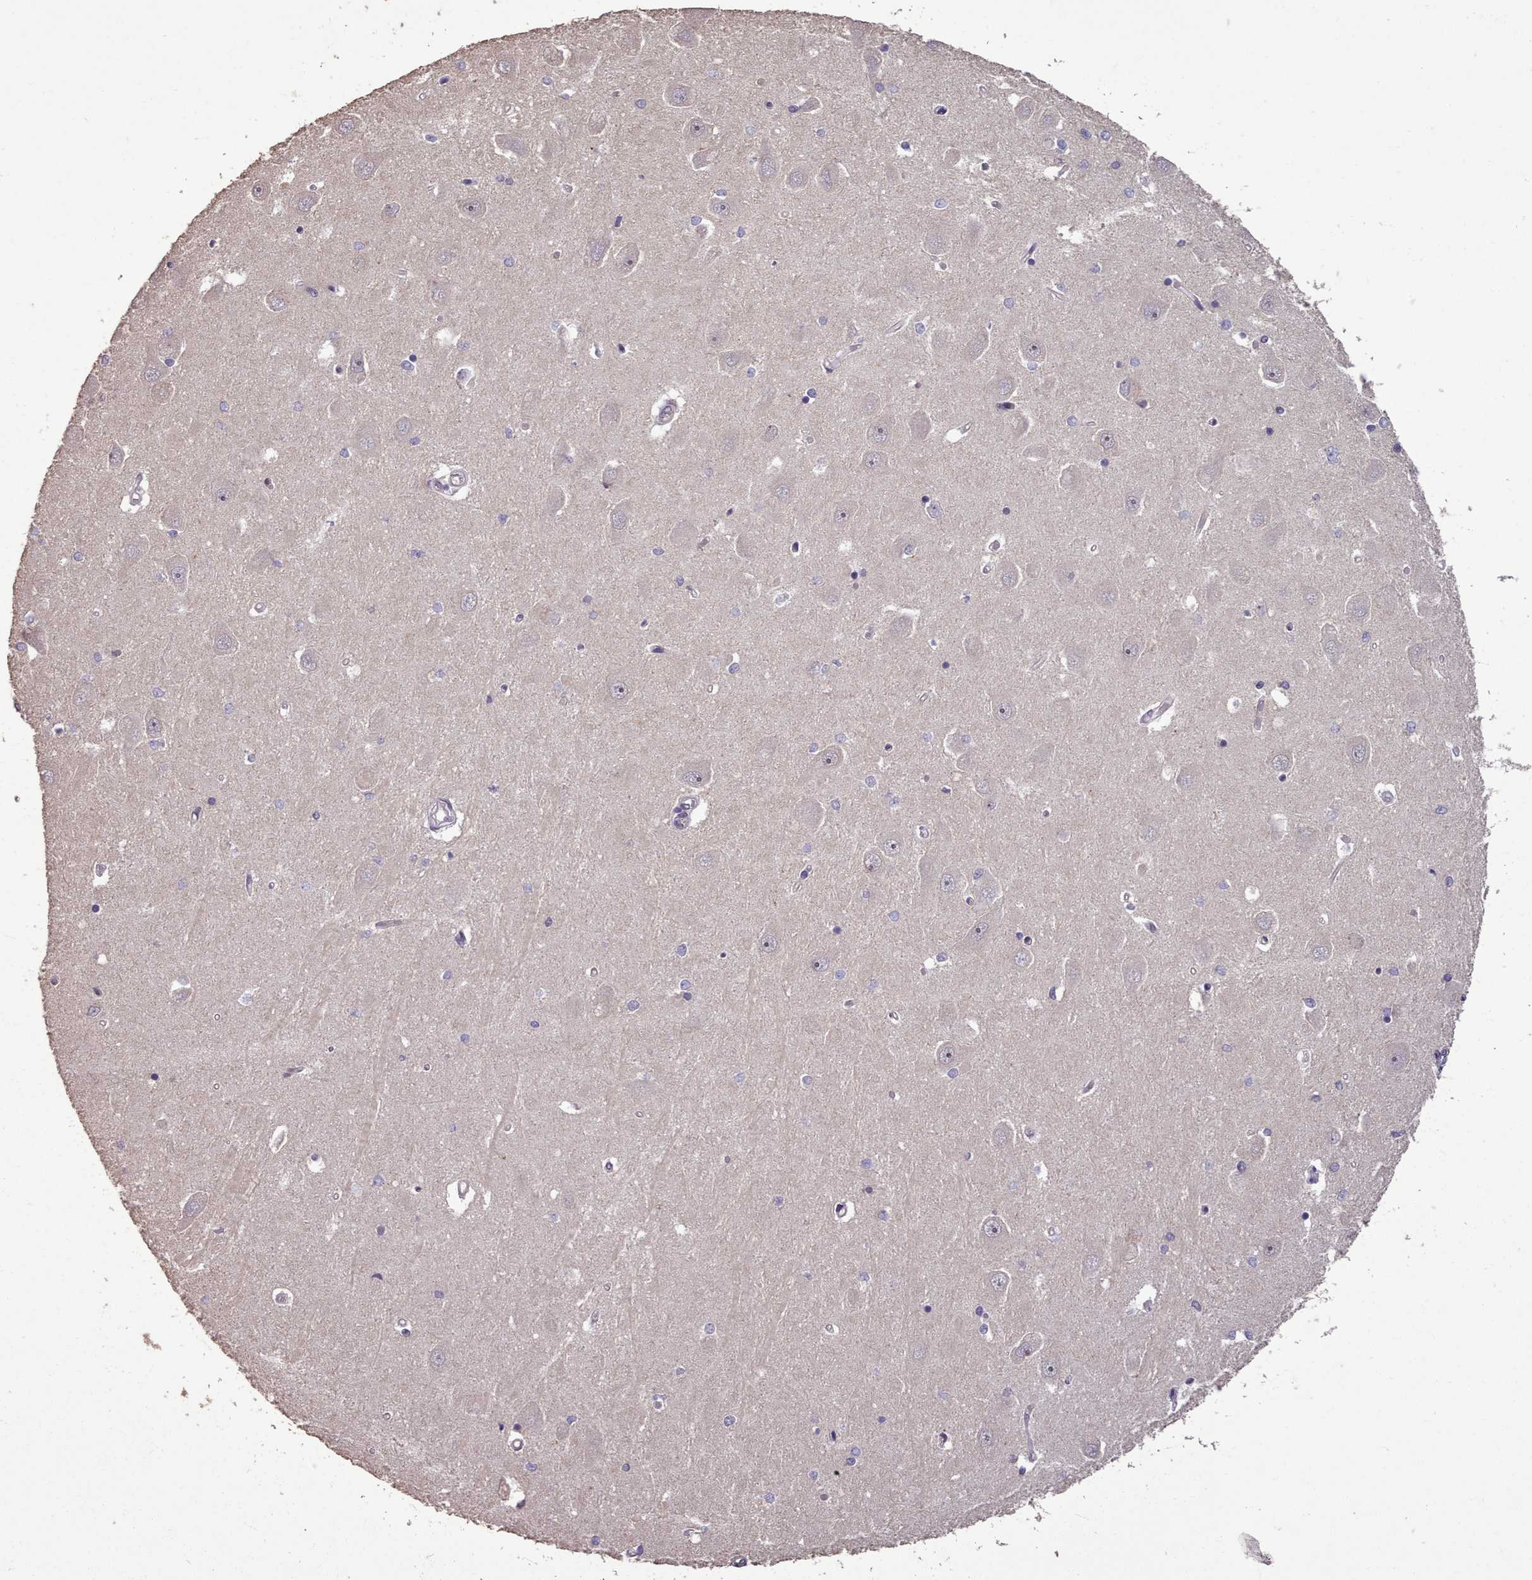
{"staining": {"intensity": "negative", "quantity": "none", "location": "none"}, "tissue": "hippocampus", "cell_type": "Glial cells", "image_type": "normal", "snomed": [{"axis": "morphology", "description": "Normal tissue, NOS"}, {"axis": "topography", "description": "Hippocampus"}], "caption": "The photomicrograph demonstrates no staining of glial cells in benign hippocampus.", "gene": "ENSA", "patient": {"sex": "male", "age": 45}}